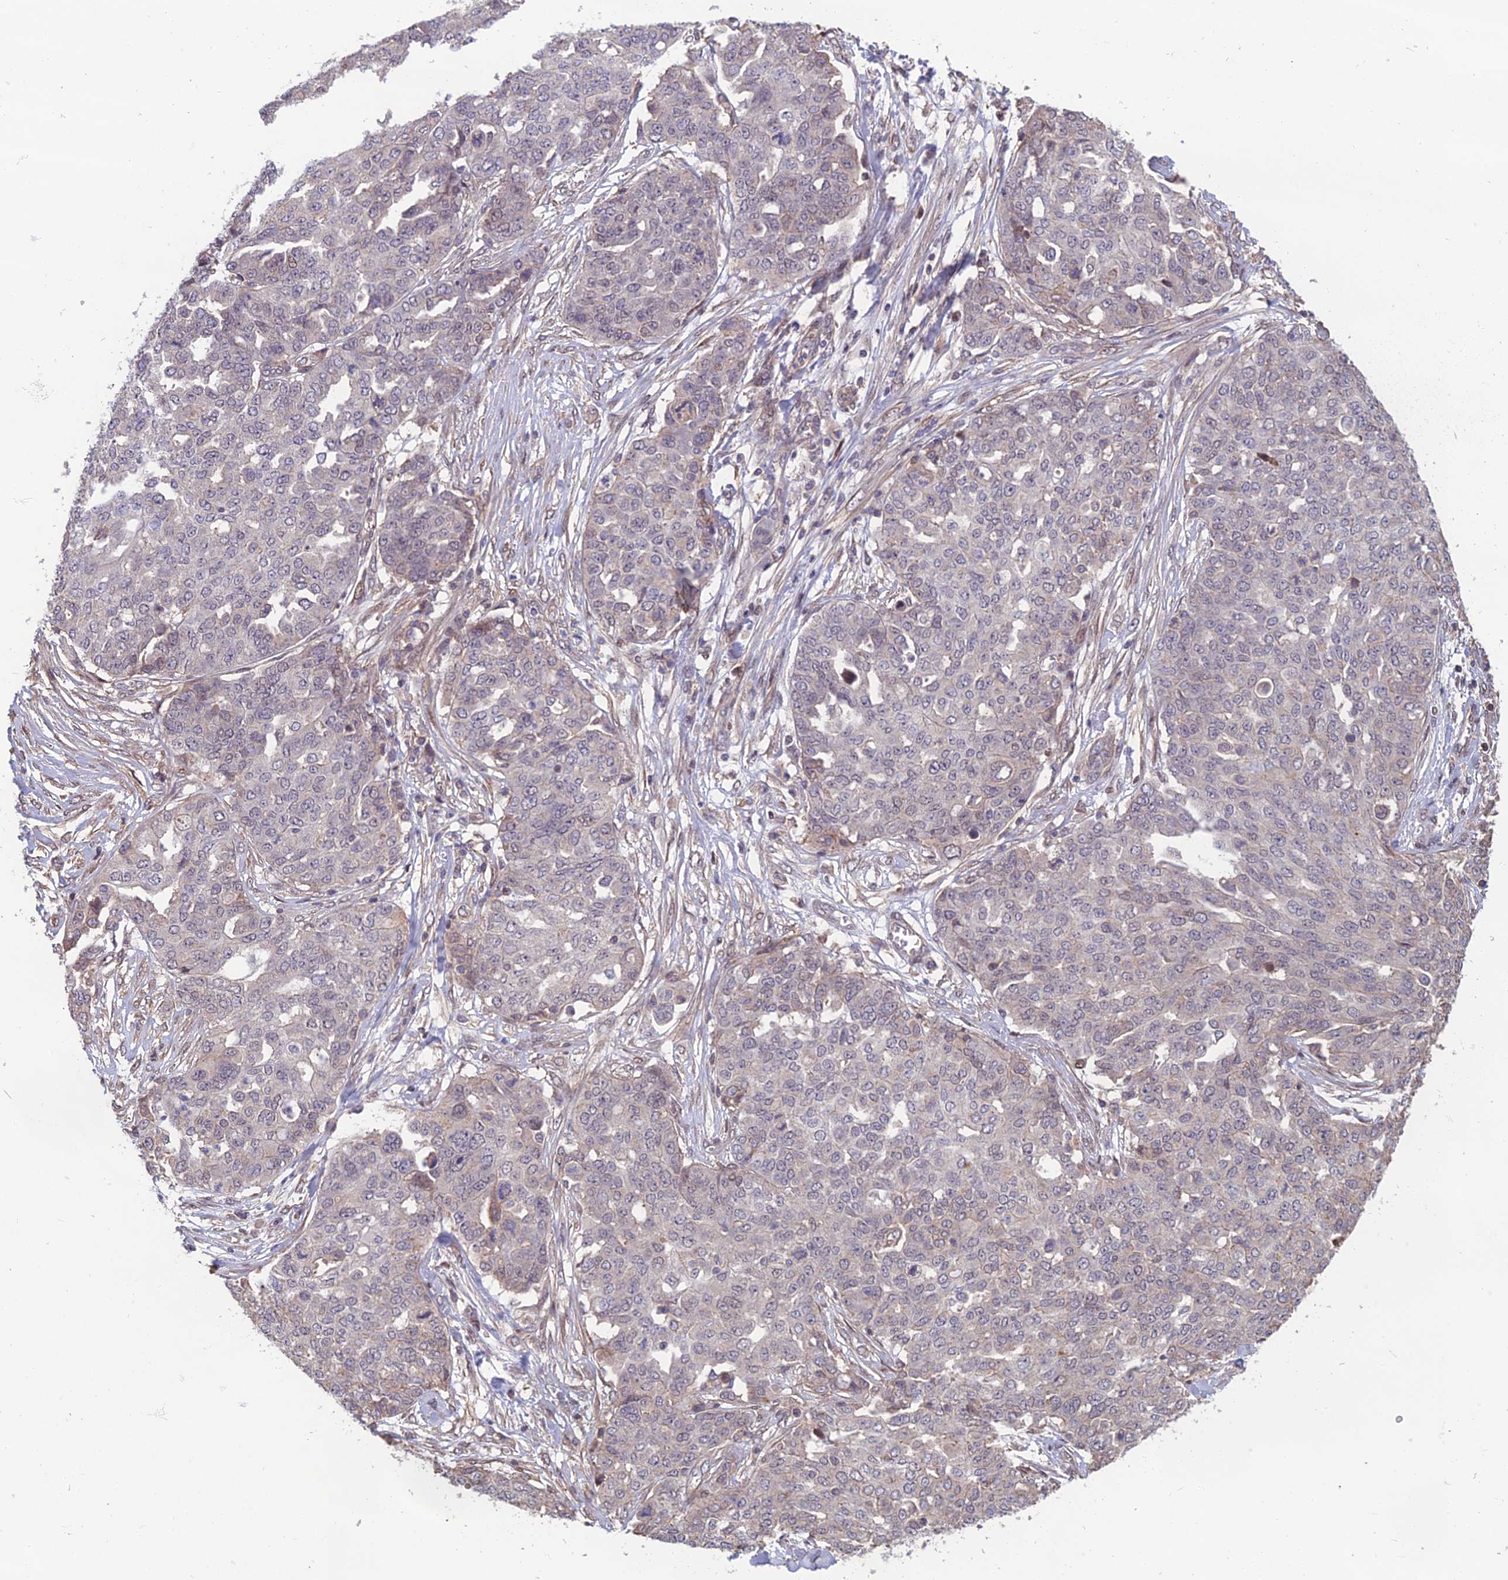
{"staining": {"intensity": "negative", "quantity": "none", "location": "none"}, "tissue": "ovarian cancer", "cell_type": "Tumor cells", "image_type": "cancer", "snomed": [{"axis": "morphology", "description": "Cystadenocarcinoma, serous, NOS"}, {"axis": "topography", "description": "Soft tissue"}, {"axis": "topography", "description": "Ovary"}], "caption": "Tumor cells are negative for protein expression in human ovarian serous cystadenocarcinoma.", "gene": "CCDC183", "patient": {"sex": "female", "age": 57}}